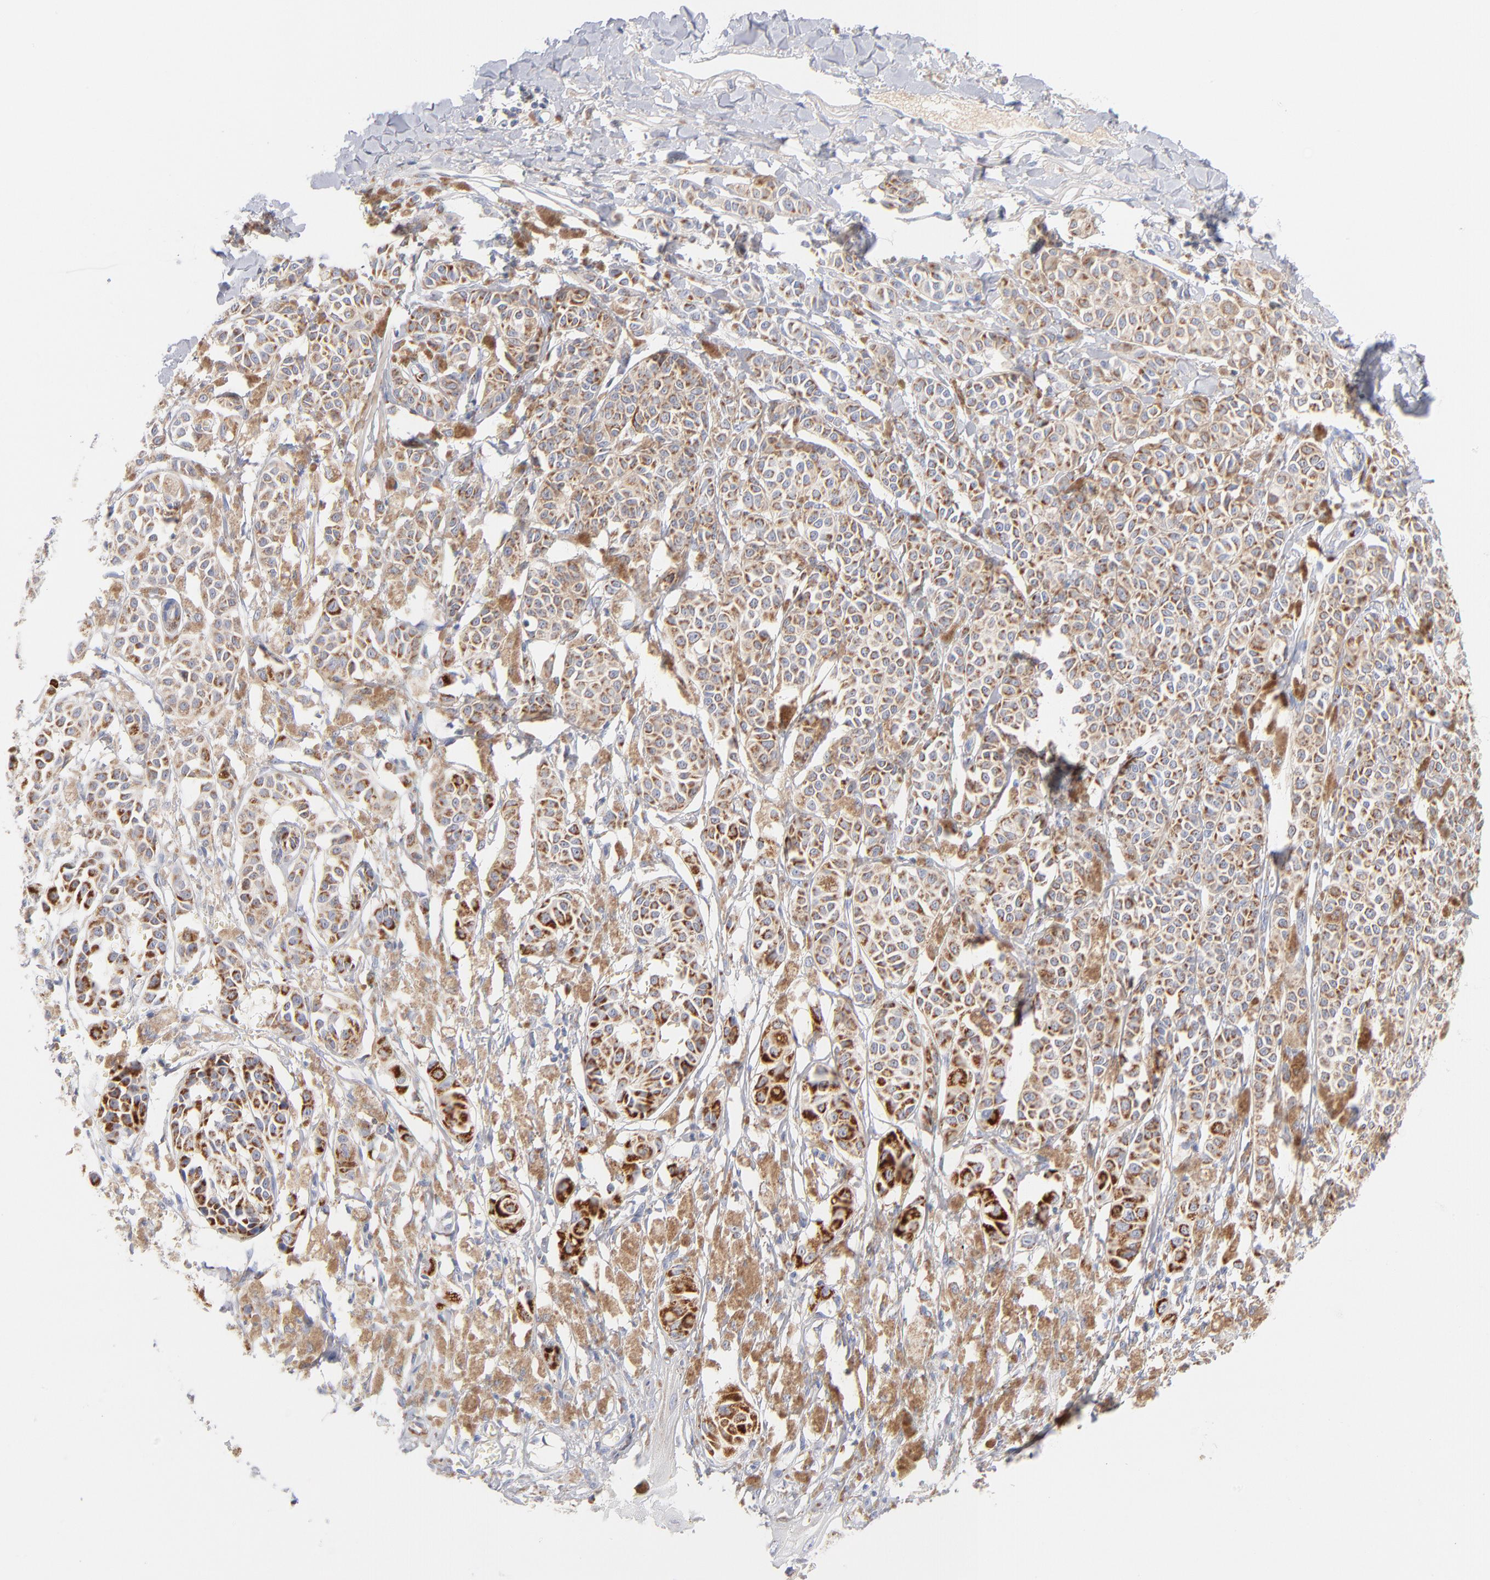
{"staining": {"intensity": "moderate", "quantity": ">75%", "location": "cytoplasmic/membranous"}, "tissue": "melanoma", "cell_type": "Tumor cells", "image_type": "cancer", "snomed": [{"axis": "morphology", "description": "Malignant melanoma, NOS"}, {"axis": "topography", "description": "Skin"}], "caption": "Immunohistochemical staining of human melanoma demonstrates medium levels of moderate cytoplasmic/membranous expression in about >75% of tumor cells. Immunohistochemistry (ihc) stains the protein of interest in brown and the nuclei are stained blue.", "gene": "DLAT", "patient": {"sex": "male", "age": 76}}